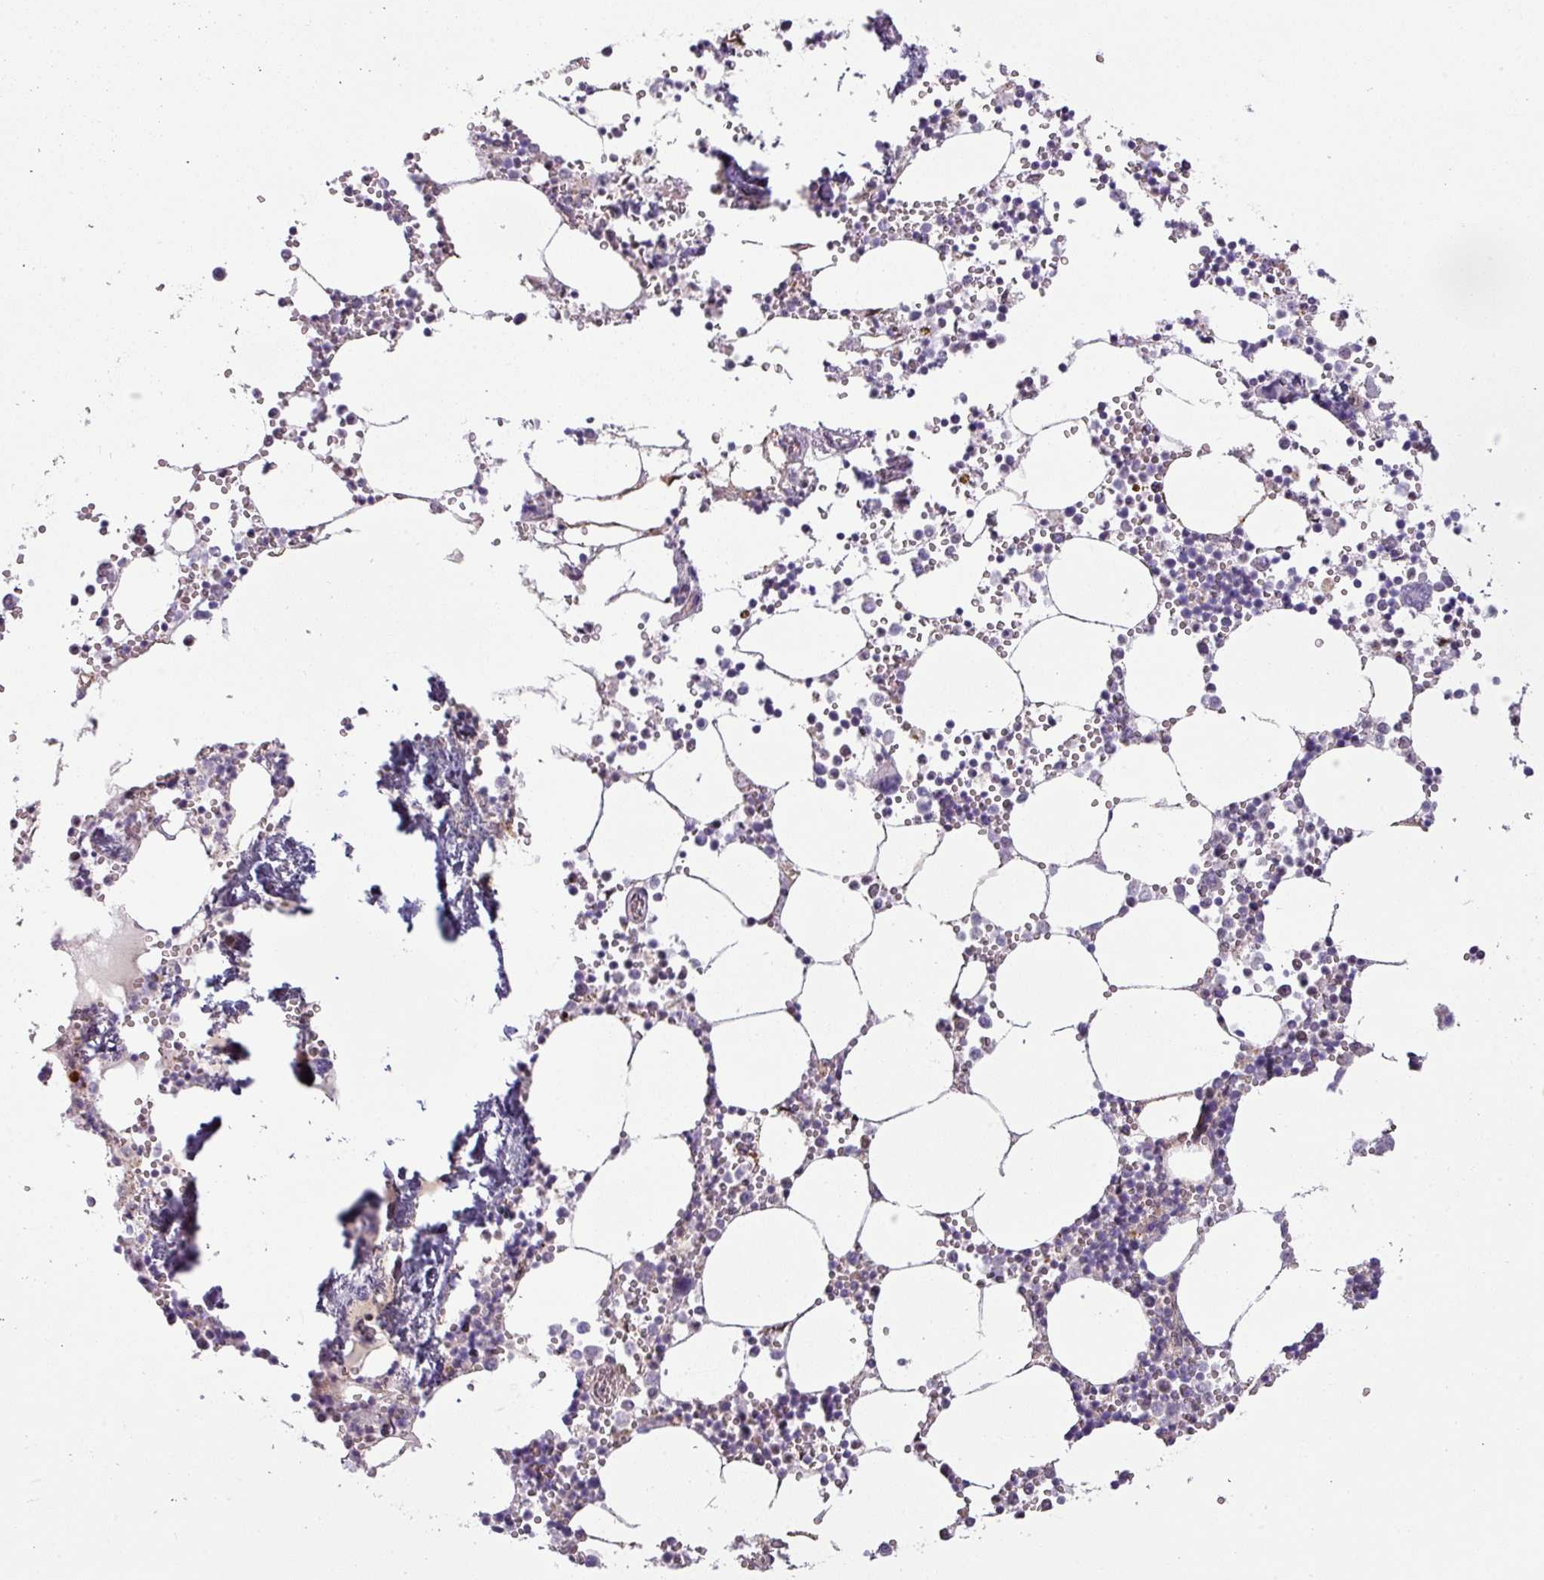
{"staining": {"intensity": "moderate", "quantity": "<25%", "location": "cytoplasmic/membranous,nuclear"}, "tissue": "bone marrow", "cell_type": "Hematopoietic cells", "image_type": "normal", "snomed": [{"axis": "morphology", "description": "Normal tissue, NOS"}, {"axis": "topography", "description": "Bone marrow"}], "caption": "A brown stain highlights moderate cytoplasmic/membranous,nuclear expression of a protein in hematopoietic cells of benign human bone marrow. (DAB (3,3'-diaminobenzidine) = brown stain, brightfield microscopy at high magnification).", "gene": "CCDC144A", "patient": {"sex": "male", "age": 54}}